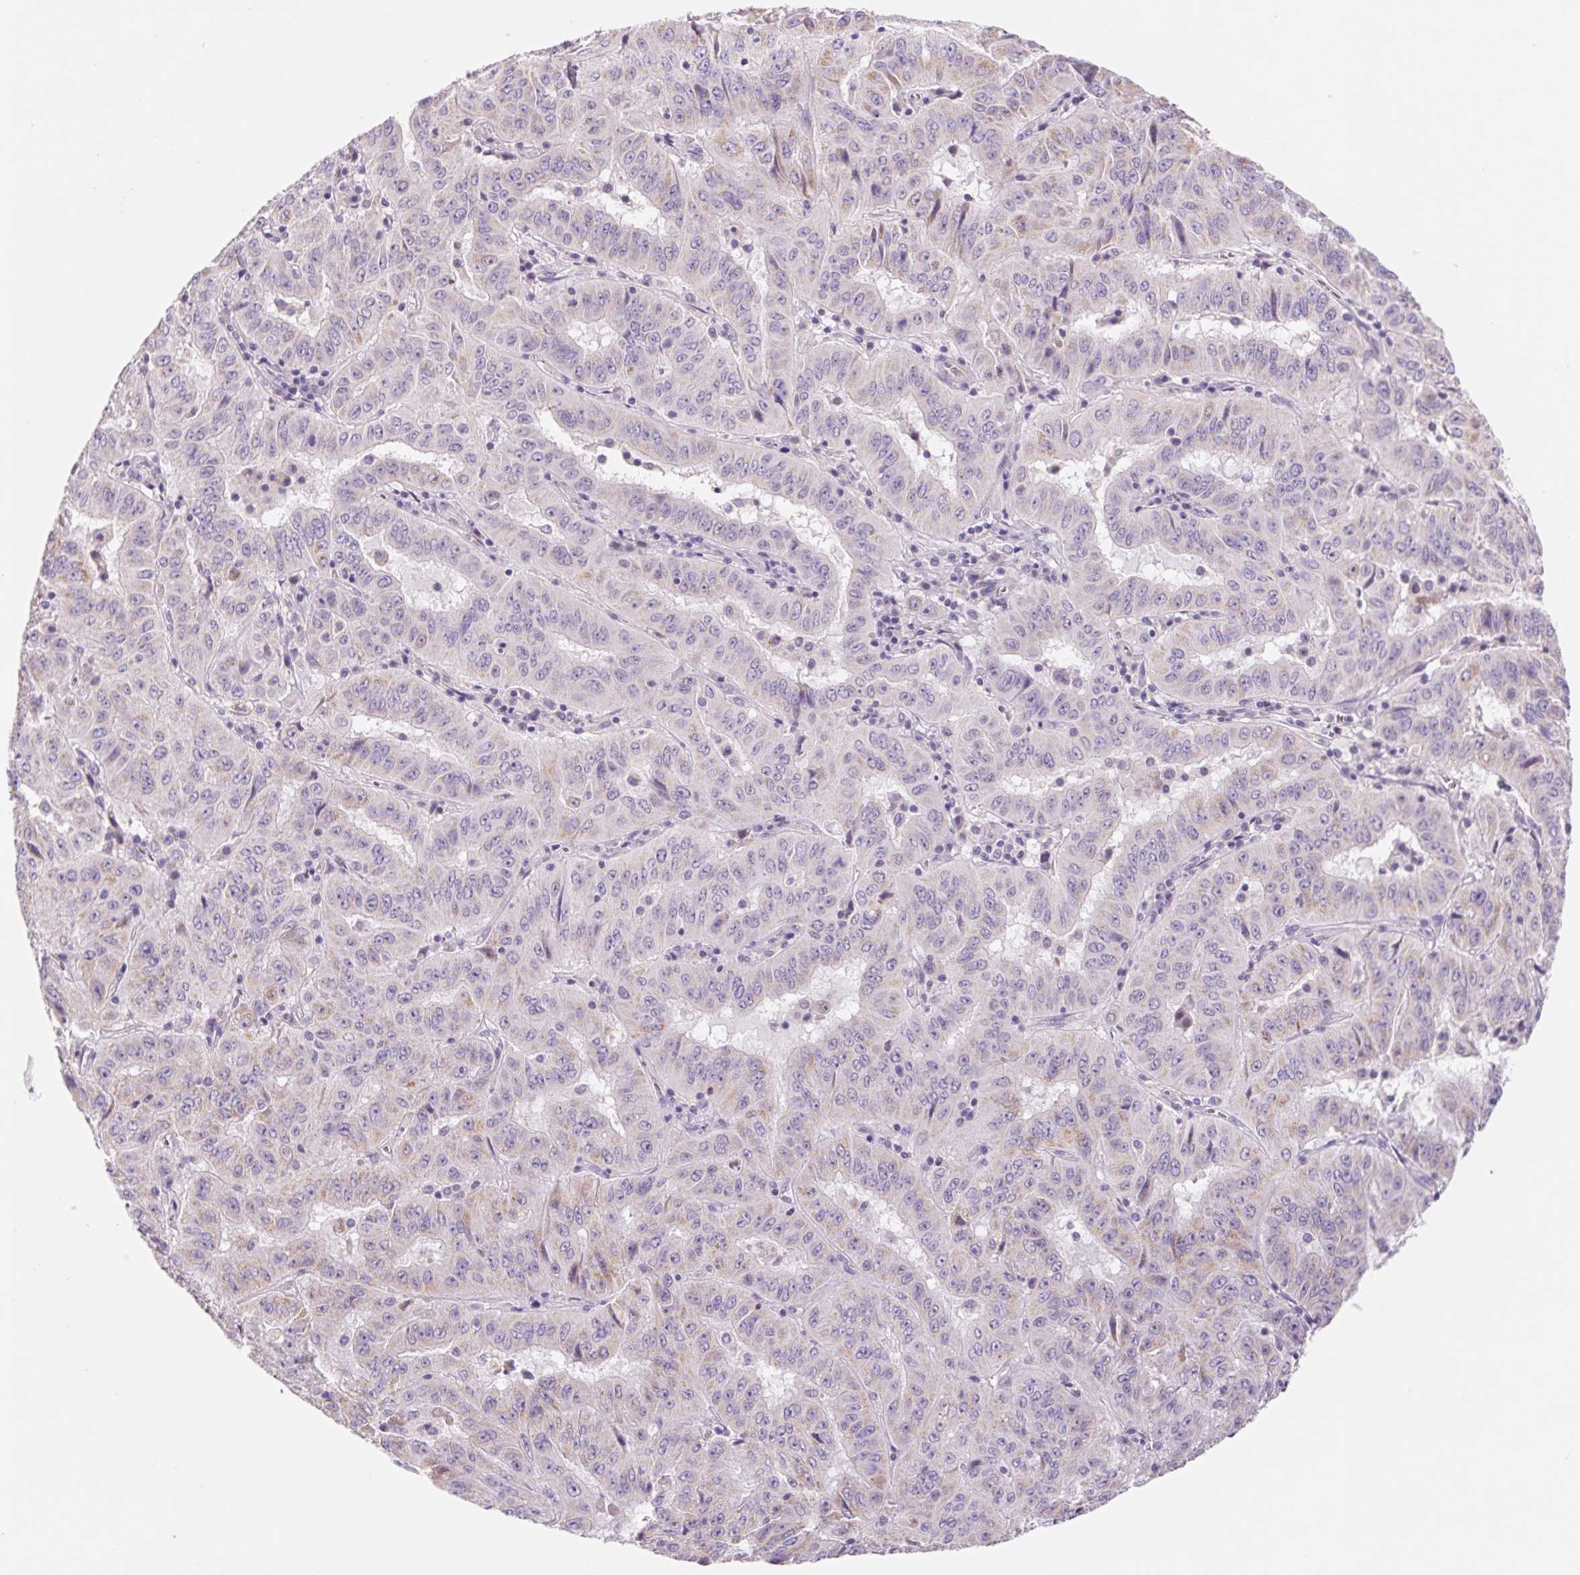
{"staining": {"intensity": "negative", "quantity": "none", "location": "none"}, "tissue": "pancreatic cancer", "cell_type": "Tumor cells", "image_type": "cancer", "snomed": [{"axis": "morphology", "description": "Adenocarcinoma, NOS"}, {"axis": "topography", "description": "Pancreas"}], "caption": "This is an immunohistochemistry (IHC) histopathology image of pancreatic adenocarcinoma. There is no expression in tumor cells.", "gene": "DPPA5", "patient": {"sex": "male", "age": 63}}